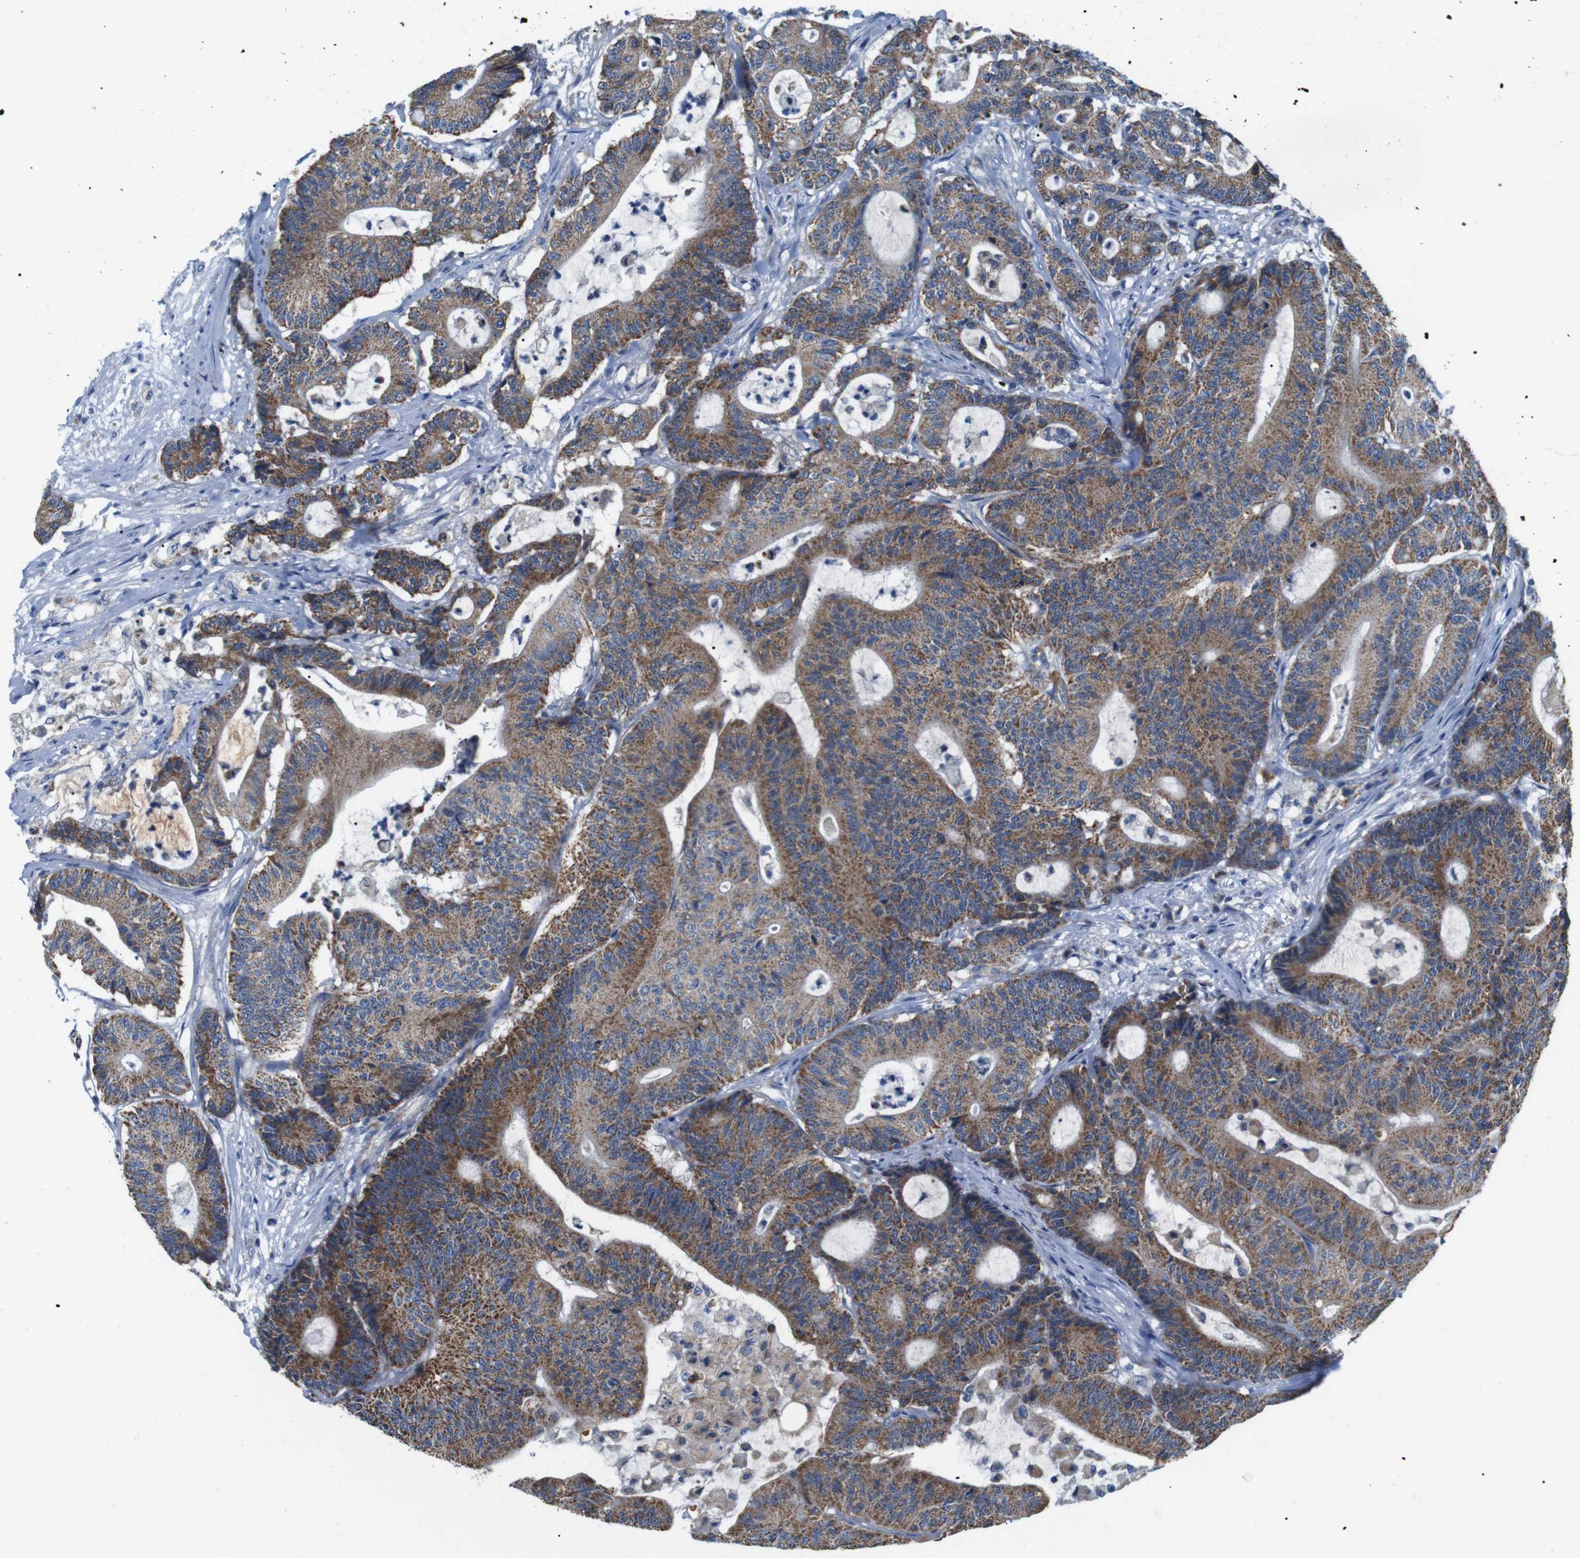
{"staining": {"intensity": "moderate", "quantity": ">75%", "location": "cytoplasmic/membranous"}, "tissue": "colorectal cancer", "cell_type": "Tumor cells", "image_type": "cancer", "snomed": [{"axis": "morphology", "description": "Adenocarcinoma, NOS"}, {"axis": "topography", "description": "Colon"}], "caption": "Protein positivity by immunohistochemistry (IHC) exhibits moderate cytoplasmic/membranous staining in approximately >75% of tumor cells in colorectal cancer (adenocarcinoma).", "gene": "F2RL1", "patient": {"sex": "female", "age": 84}}